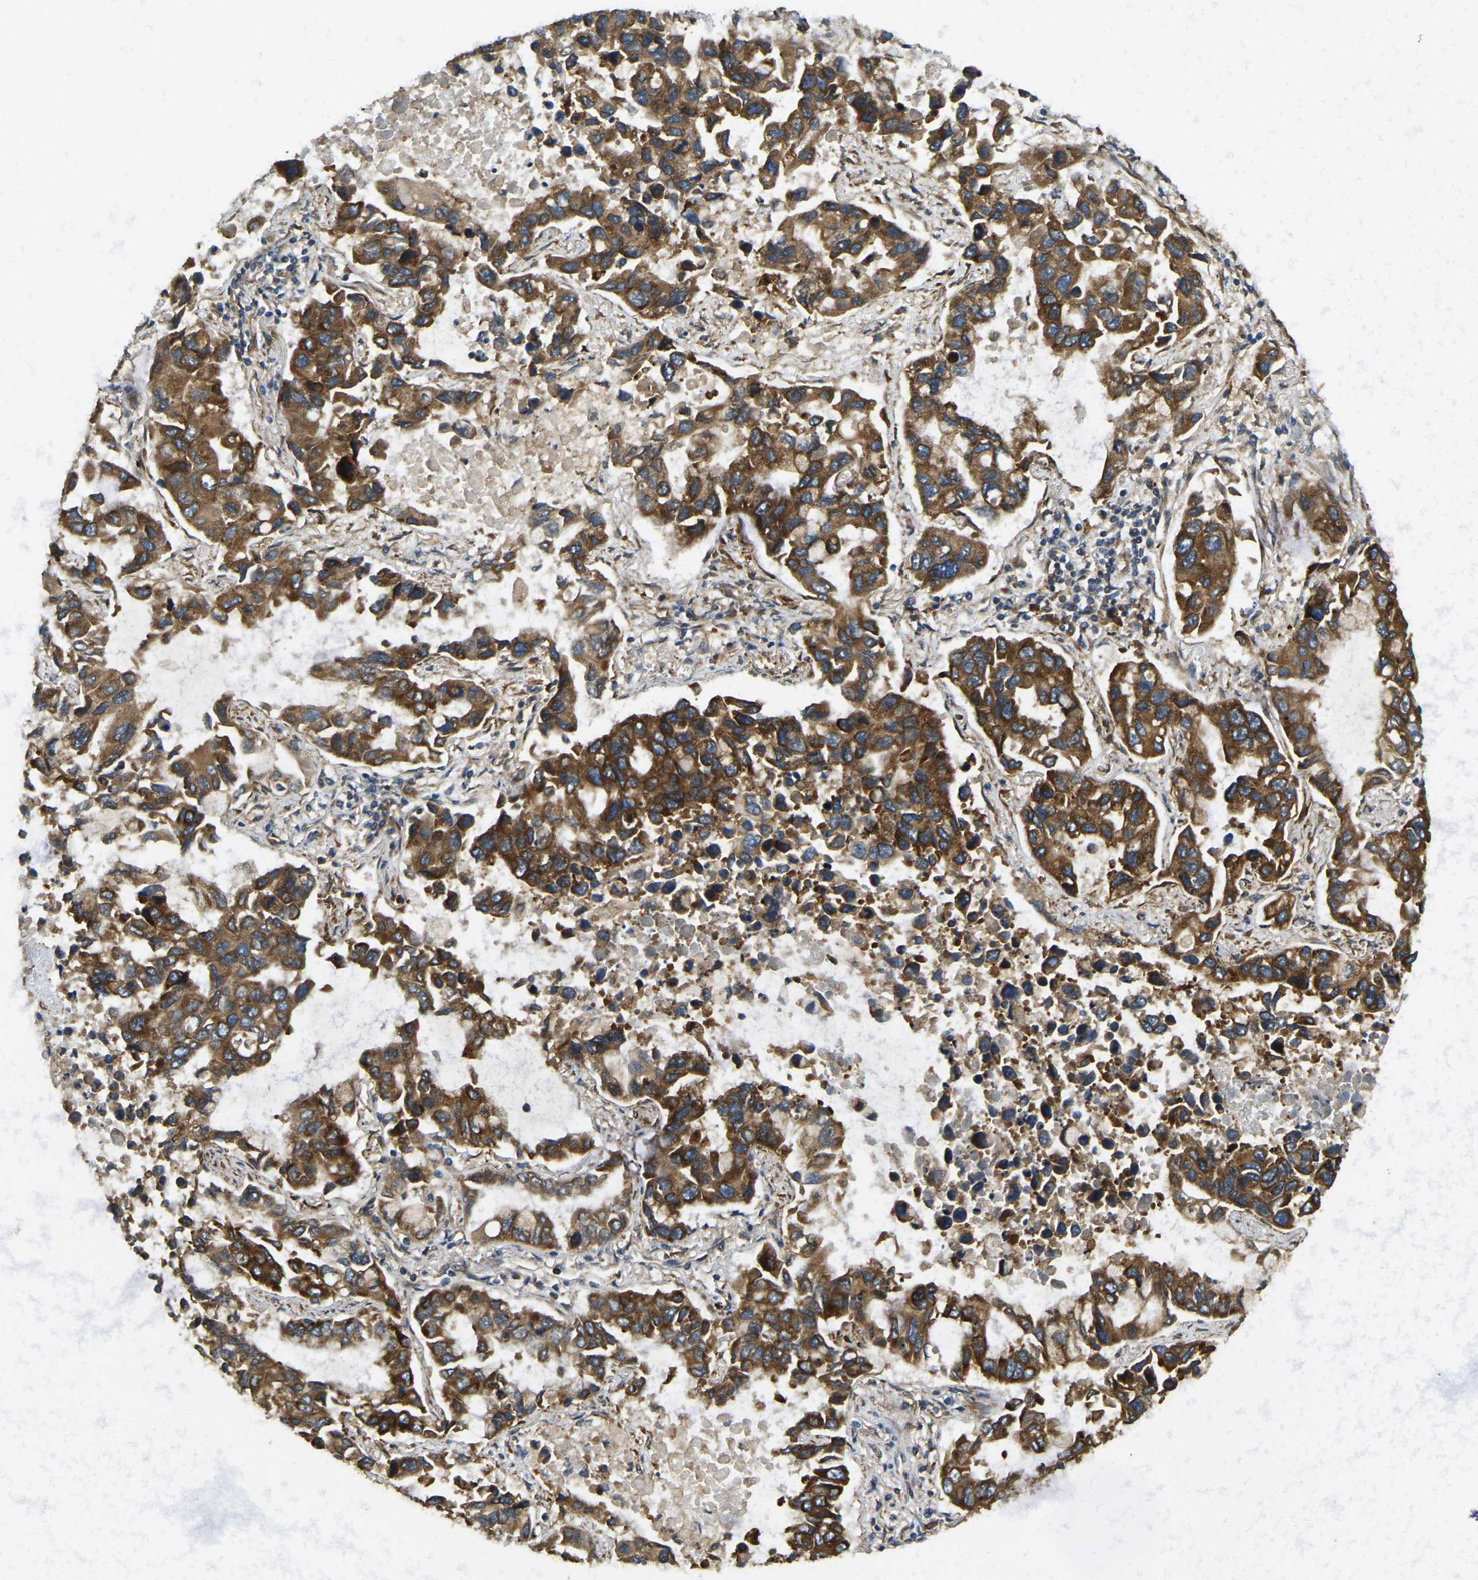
{"staining": {"intensity": "strong", "quantity": ">75%", "location": "cytoplasmic/membranous"}, "tissue": "lung cancer", "cell_type": "Tumor cells", "image_type": "cancer", "snomed": [{"axis": "morphology", "description": "Adenocarcinoma, NOS"}, {"axis": "topography", "description": "Lung"}], "caption": "Immunohistochemical staining of lung cancer (adenocarcinoma) reveals high levels of strong cytoplasmic/membranous protein positivity in about >75% of tumor cells.", "gene": "ERGIC1", "patient": {"sex": "male", "age": 64}}